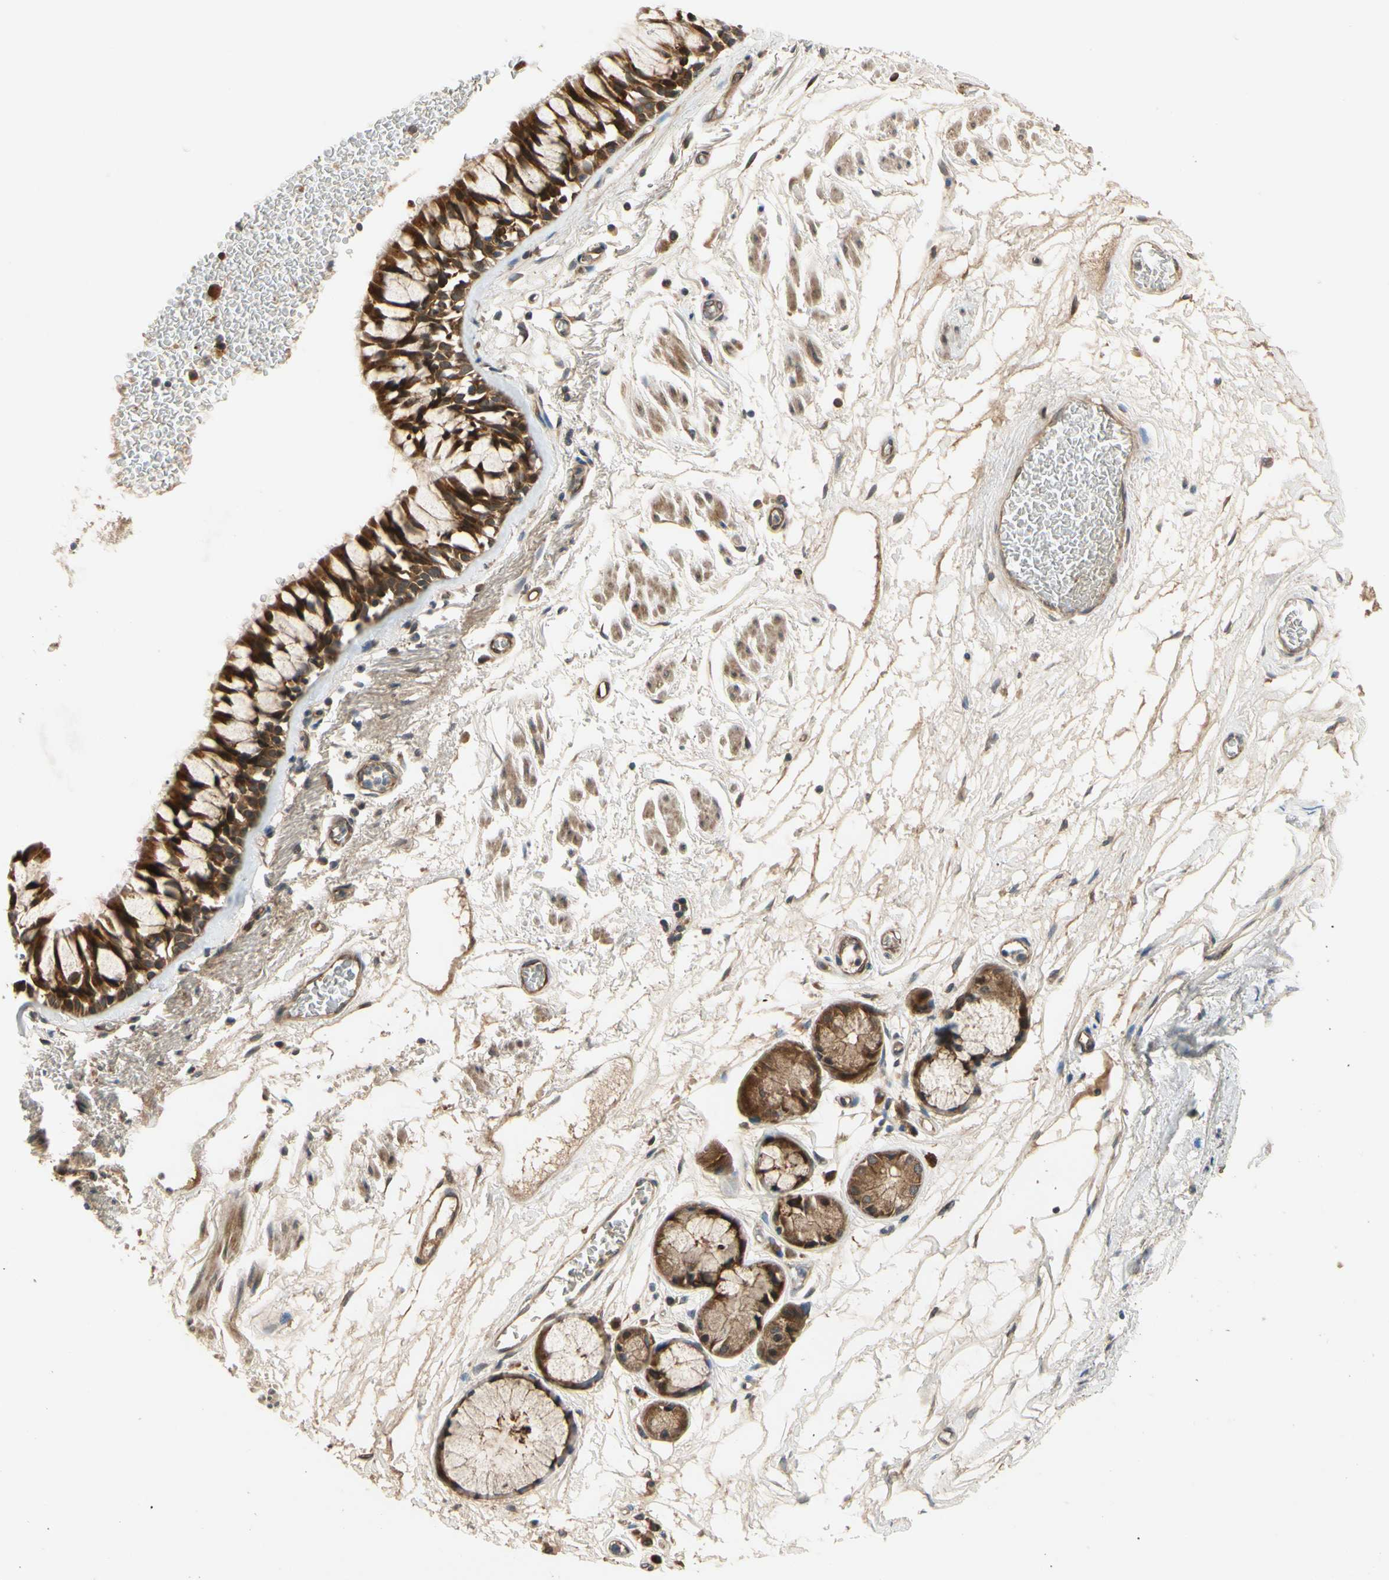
{"staining": {"intensity": "strong", "quantity": ">75%", "location": "cytoplasmic/membranous"}, "tissue": "bronchus", "cell_type": "Respiratory epithelial cells", "image_type": "normal", "snomed": [{"axis": "morphology", "description": "Normal tissue, NOS"}, {"axis": "topography", "description": "Bronchus"}], "caption": "Bronchus stained with DAB (3,3'-diaminobenzidine) immunohistochemistry reveals high levels of strong cytoplasmic/membranous staining in about >75% of respiratory epithelial cells. Using DAB (brown) and hematoxylin (blue) stains, captured at high magnification using brightfield microscopy.", "gene": "TDRP", "patient": {"sex": "male", "age": 66}}